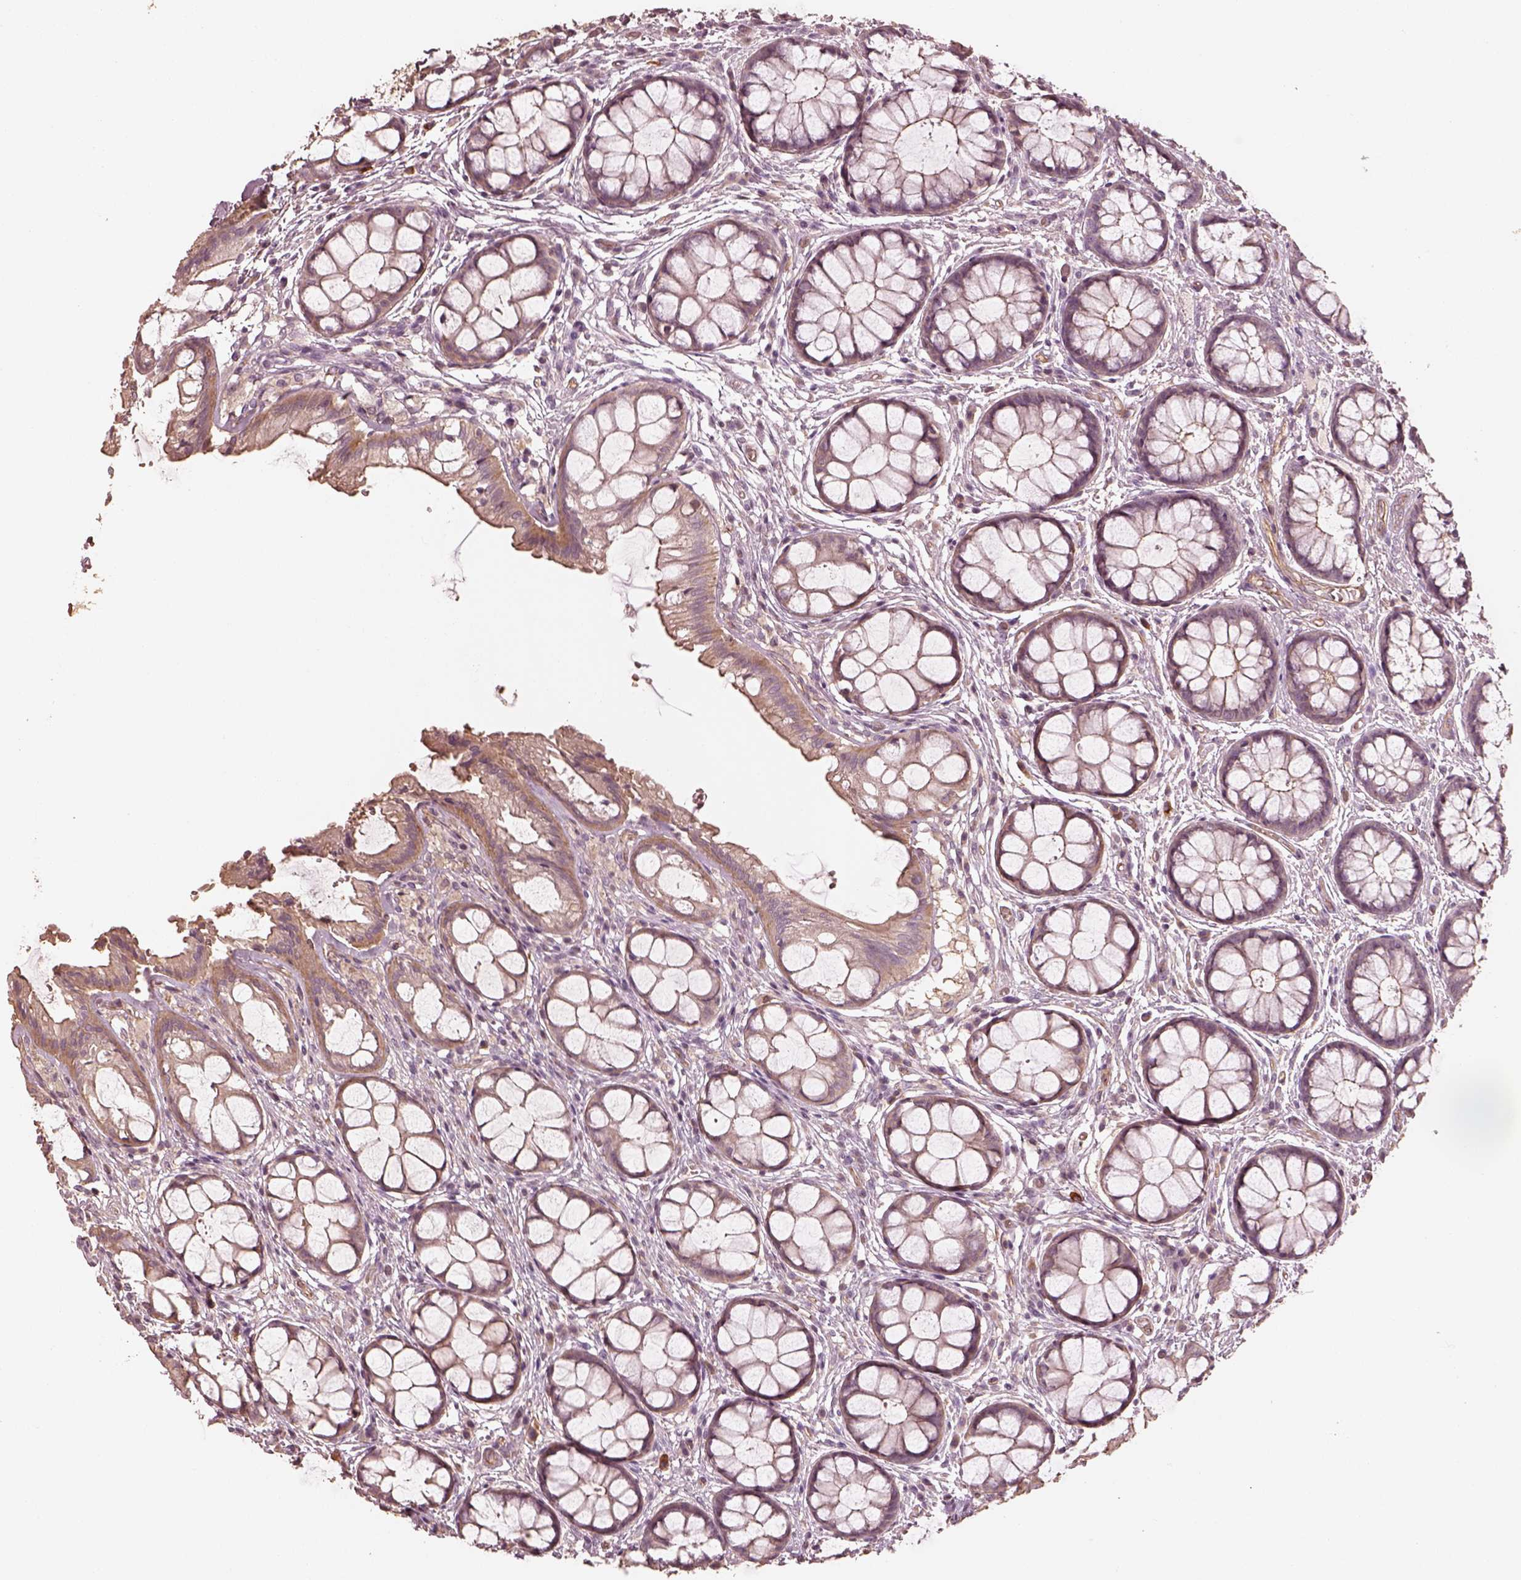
{"staining": {"intensity": "strong", "quantity": "<25%", "location": "cytoplasmic/membranous"}, "tissue": "rectum", "cell_type": "Glandular cells", "image_type": "normal", "snomed": [{"axis": "morphology", "description": "Normal tissue, NOS"}, {"axis": "topography", "description": "Rectum"}], "caption": "Immunohistochemical staining of benign rectum displays medium levels of strong cytoplasmic/membranous staining in about <25% of glandular cells.", "gene": "OTOGL", "patient": {"sex": "female", "age": 62}}